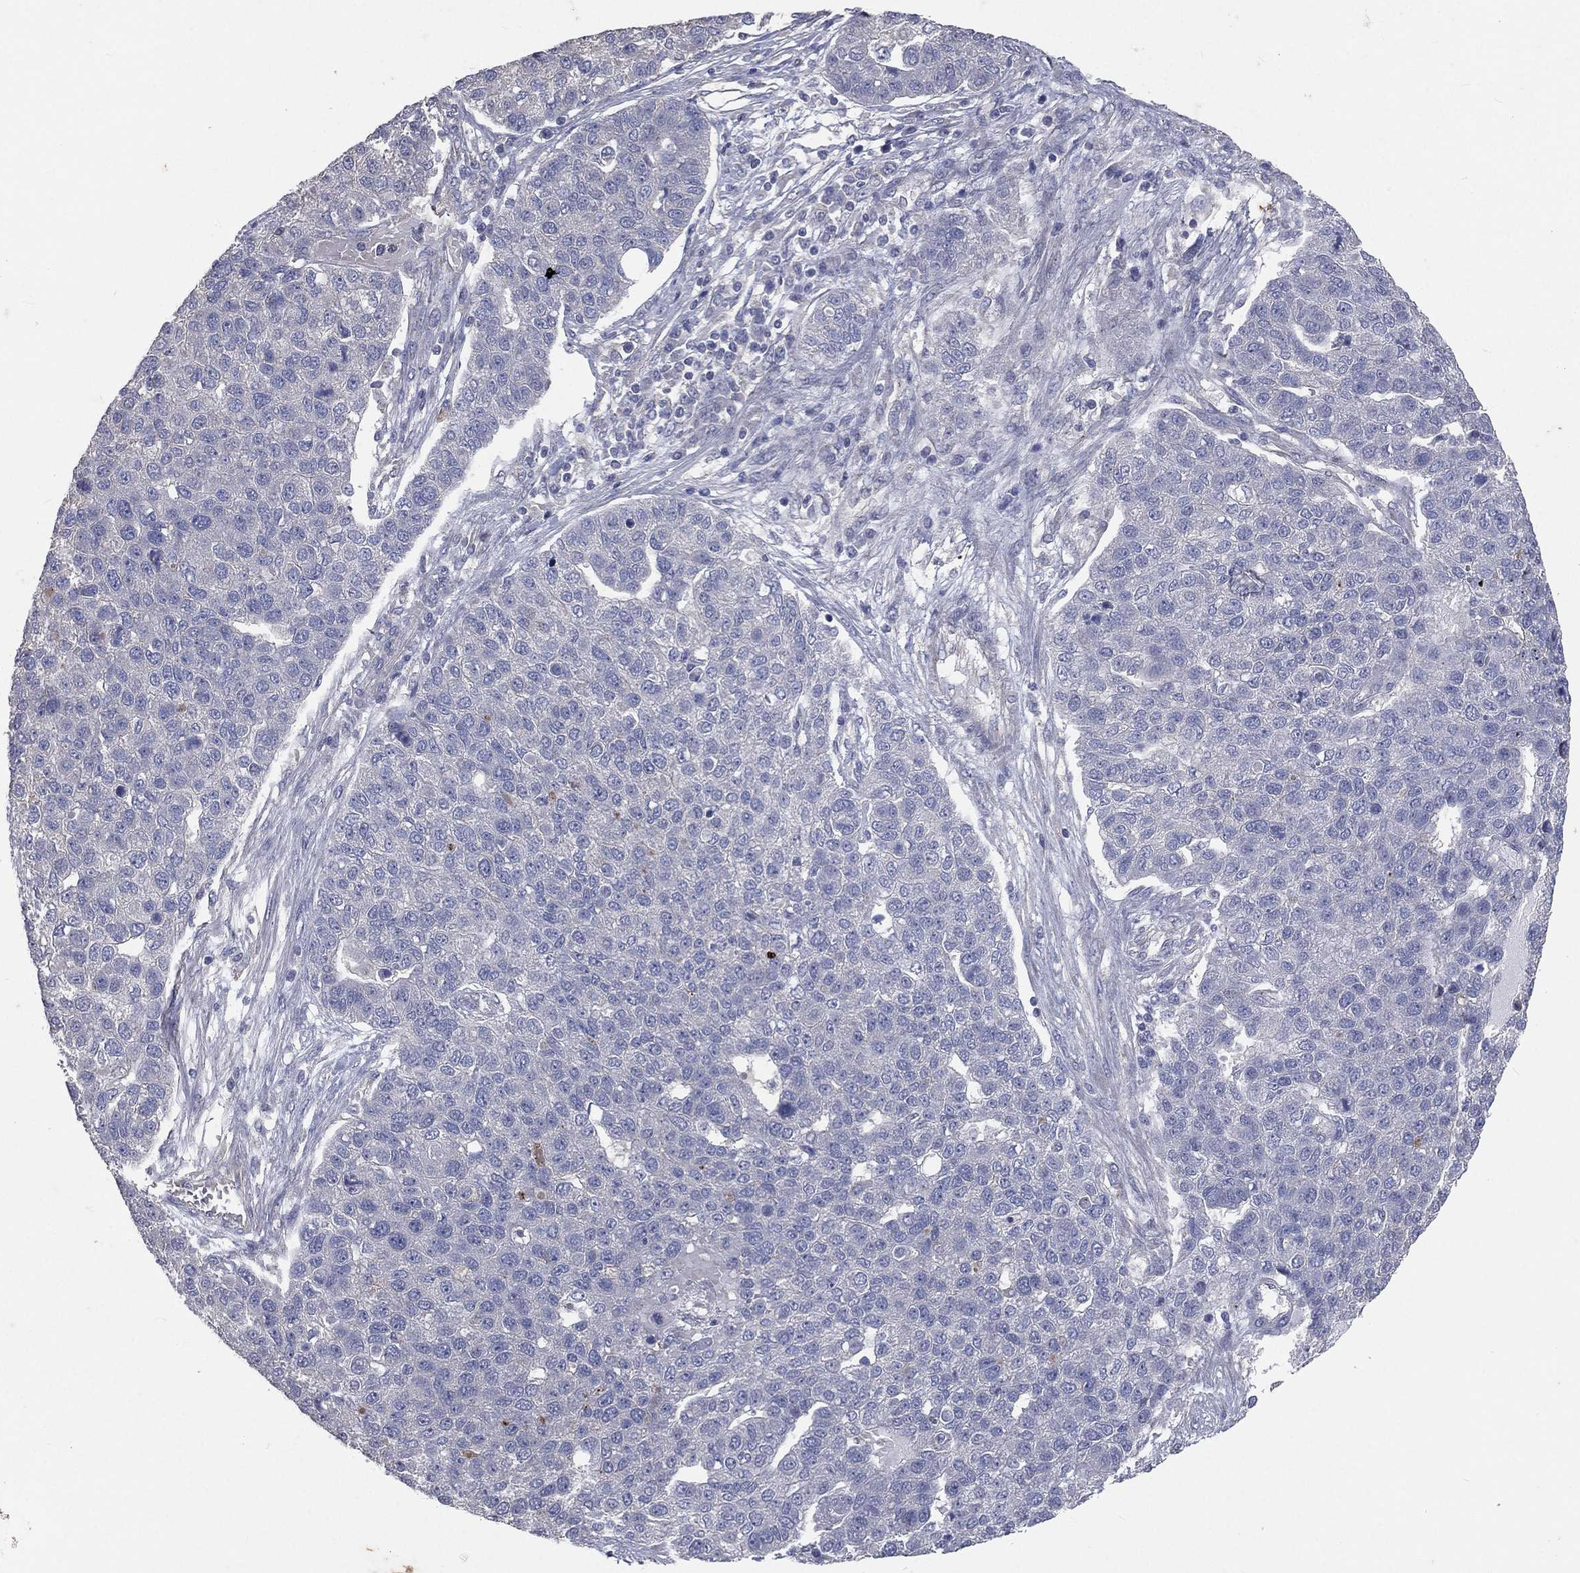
{"staining": {"intensity": "negative", "quantity": "none", "location": "none"}, "tissue": "pancreatic cancer", "cell_type": "Tumor cells", "image_type": "cancer", "snomed": [{"axis": "morphology", "description": "Adenocarcinoma, NOS"}, {"axis": "topography", "description": "Pancreas"}], "caption": "Protein analysis of pancreatic cancer demonstrates no significant staining in tumor cells.", "gene": "CROCC", "patient": {"sex": "female", "age": 61}}